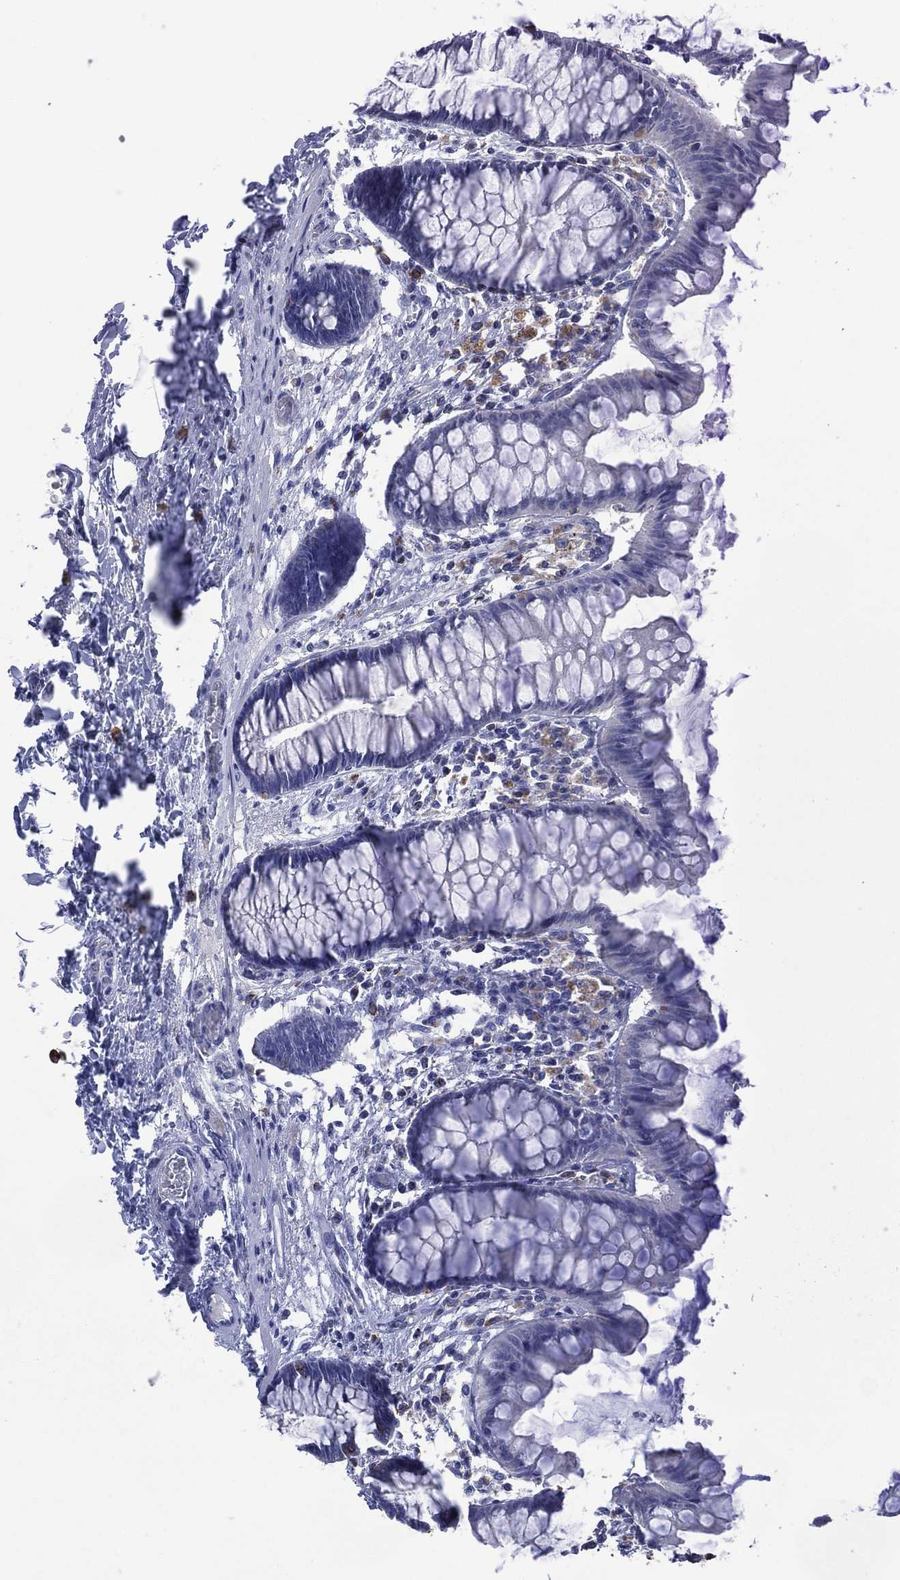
{"staining": {"intensity": "negative", "quantity": "none", "location": "none"}, "tissue": "colon", "cell_type": "Glandular cells", "image_type": "normal", "snomed": [{"axis": "morphology", "description": "Normal tissue, NOS"}, {"axis": "topography", "description": "Colon"}], "caption": "DAB (3,3'-diaminobenzidine) immunohistochemical staining of unremarkable colon demonstrates no significant staining in glandular cells. (DAB (3,3'-diaminobenzidine) IHC with hematoxylin counter stain).", "gene": "ASB10", "patient": {"sex": "female", "age": 65}}